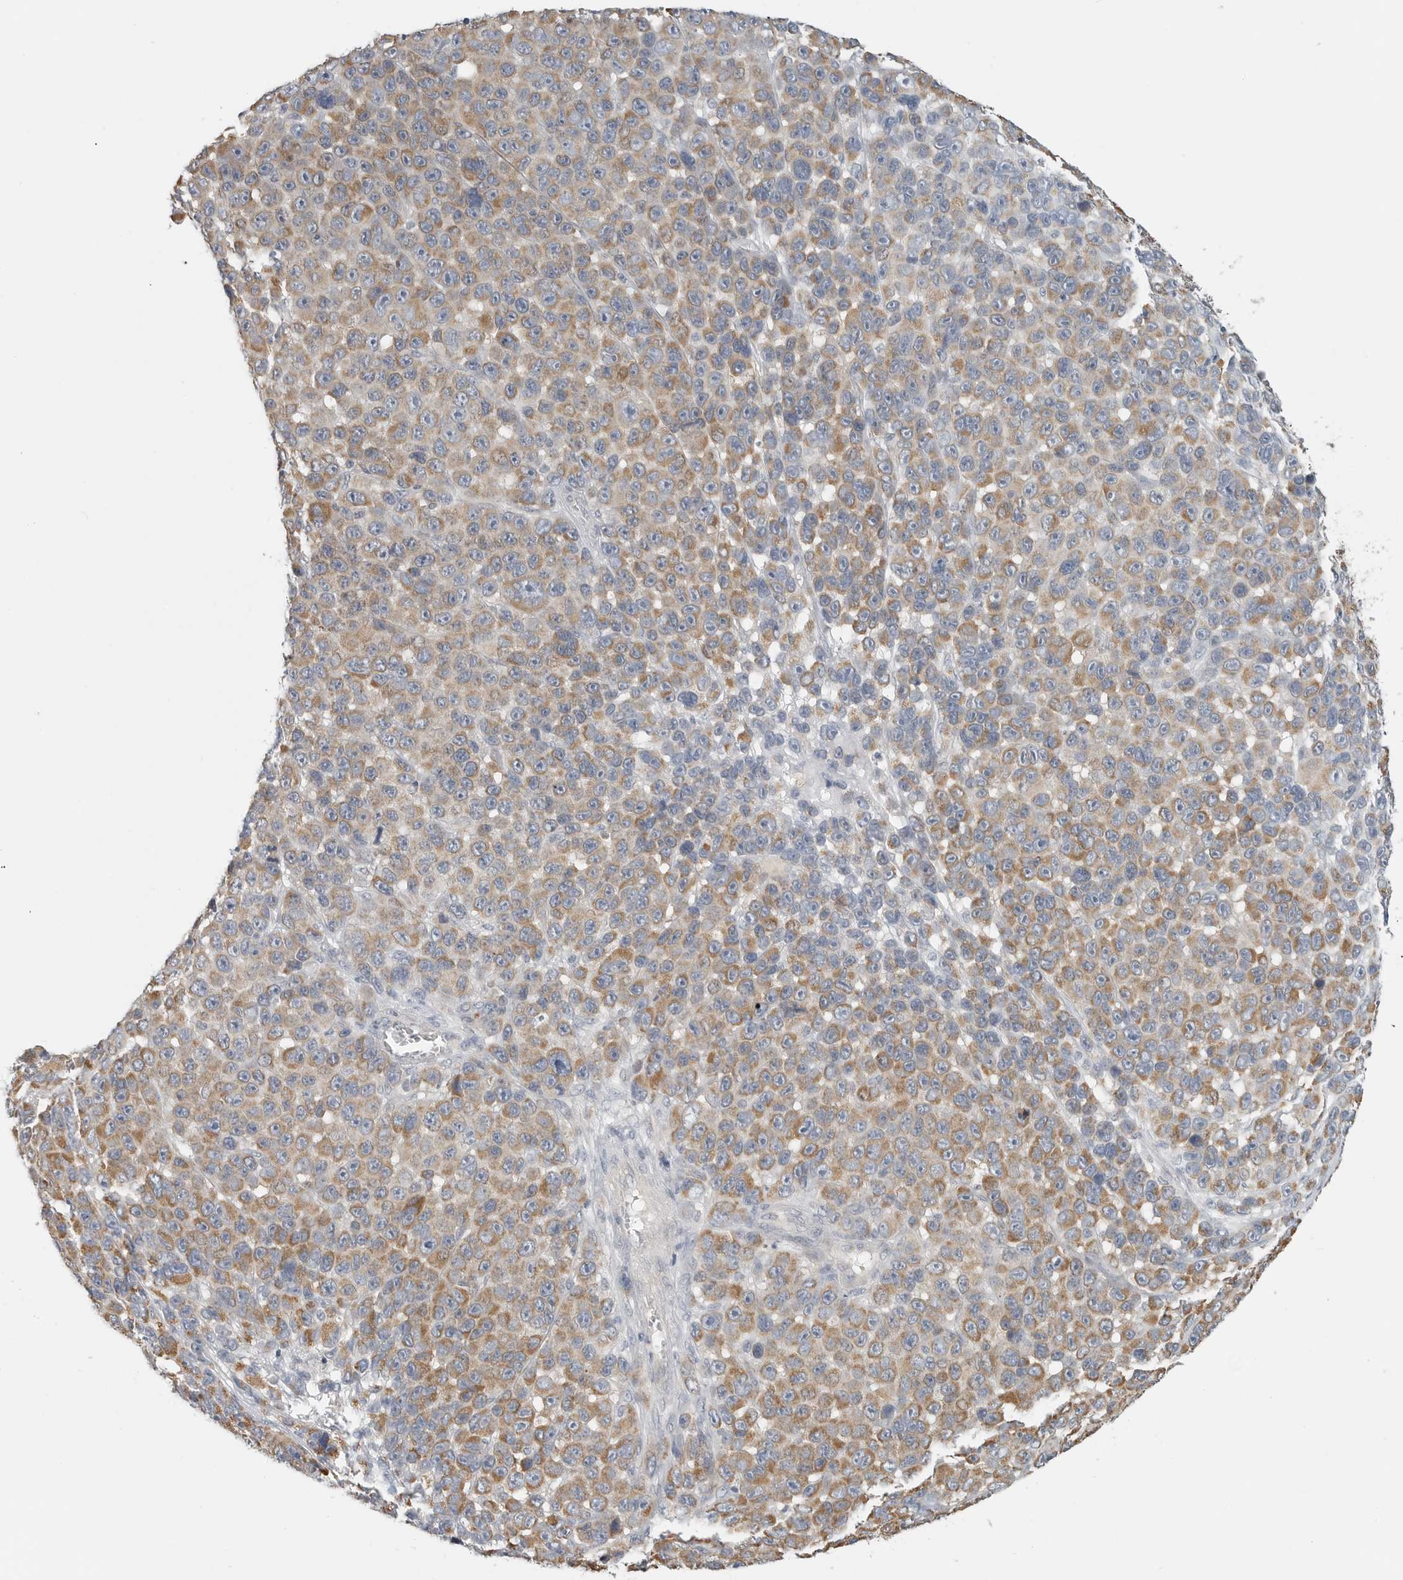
{"staining": {"intensity": "moderate", "quantity": ">75%", "location": "cytoplasmic/membranous"}, "tissue": "melanoma", "cell_type": "Tumor cells", "image_type": "cancer", "snomed": [{"axis": "morphology", "description": "Malignant melanoma, NOS"}, {"axis": "topography", "description": "Skin"}], "caption": "Moderate cytoplasmic/membranous protein positivity is present in approximately >75% of tumor cells in malignant melanoma. Immunohistochemistry stains the protein in brown and the nuclei are stained blue.", "gene": "IL12RB2", "patient": {"sex": "male", "age": 53}}